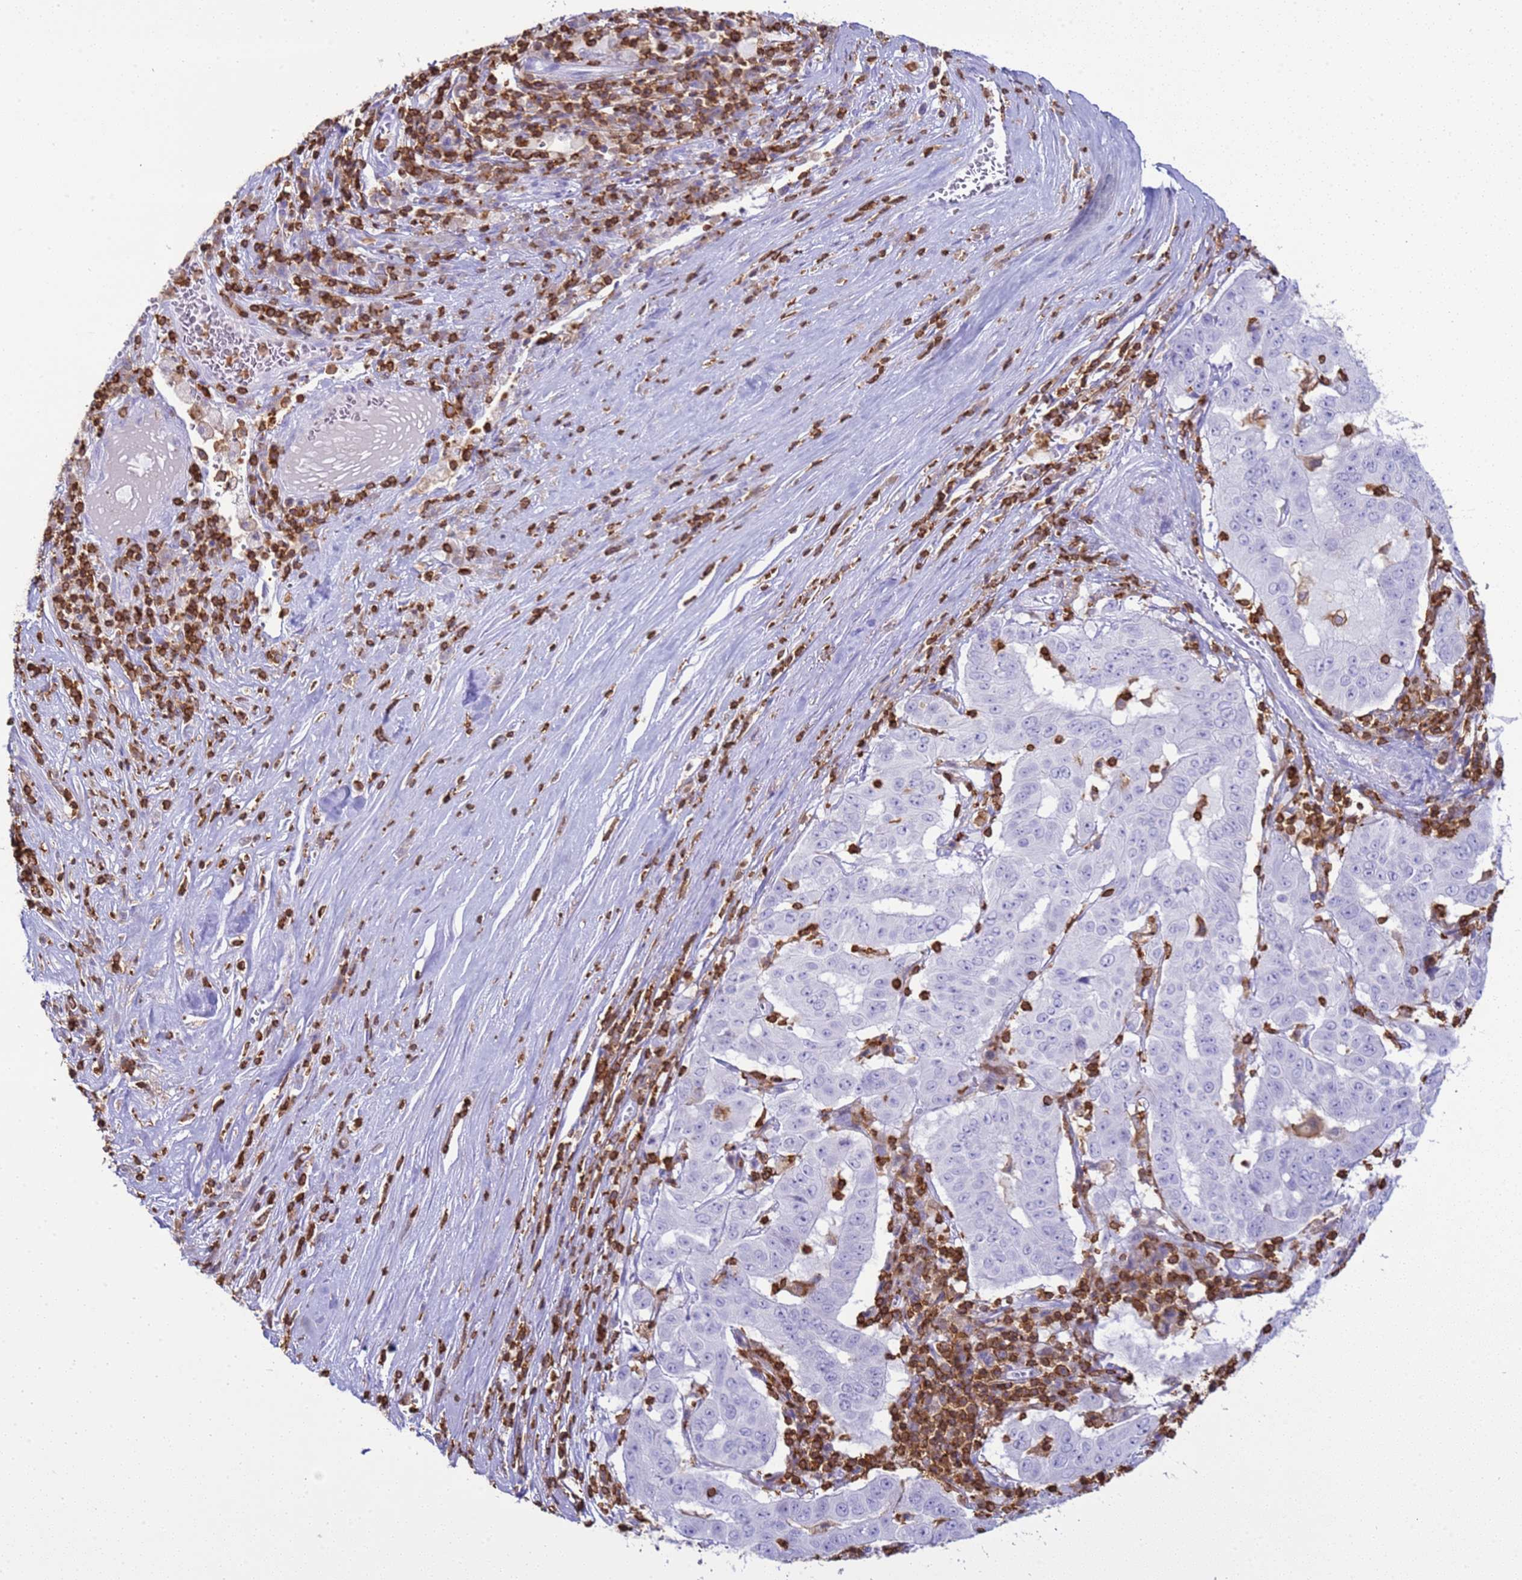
{"staining": {"intensity": "negative", "quantity": "none", "location": "none"}, "tissue": "pancreatic cancer", "cell_type": "Tumor cells", "image_type": "cancer", "snomed": [{"axis": "morphology", "description": "Adenocarcinoma, NOS"}, {"axis": "topography", "description": "Pancreas"}], "caption": "Human adenocarcinoma (pancreatic) stained for a protein using immunohistochemistry demonstrates no positivity in tumor cells.", "gene": "IRF5", "patient": {"sex": "male", "age": 63}}